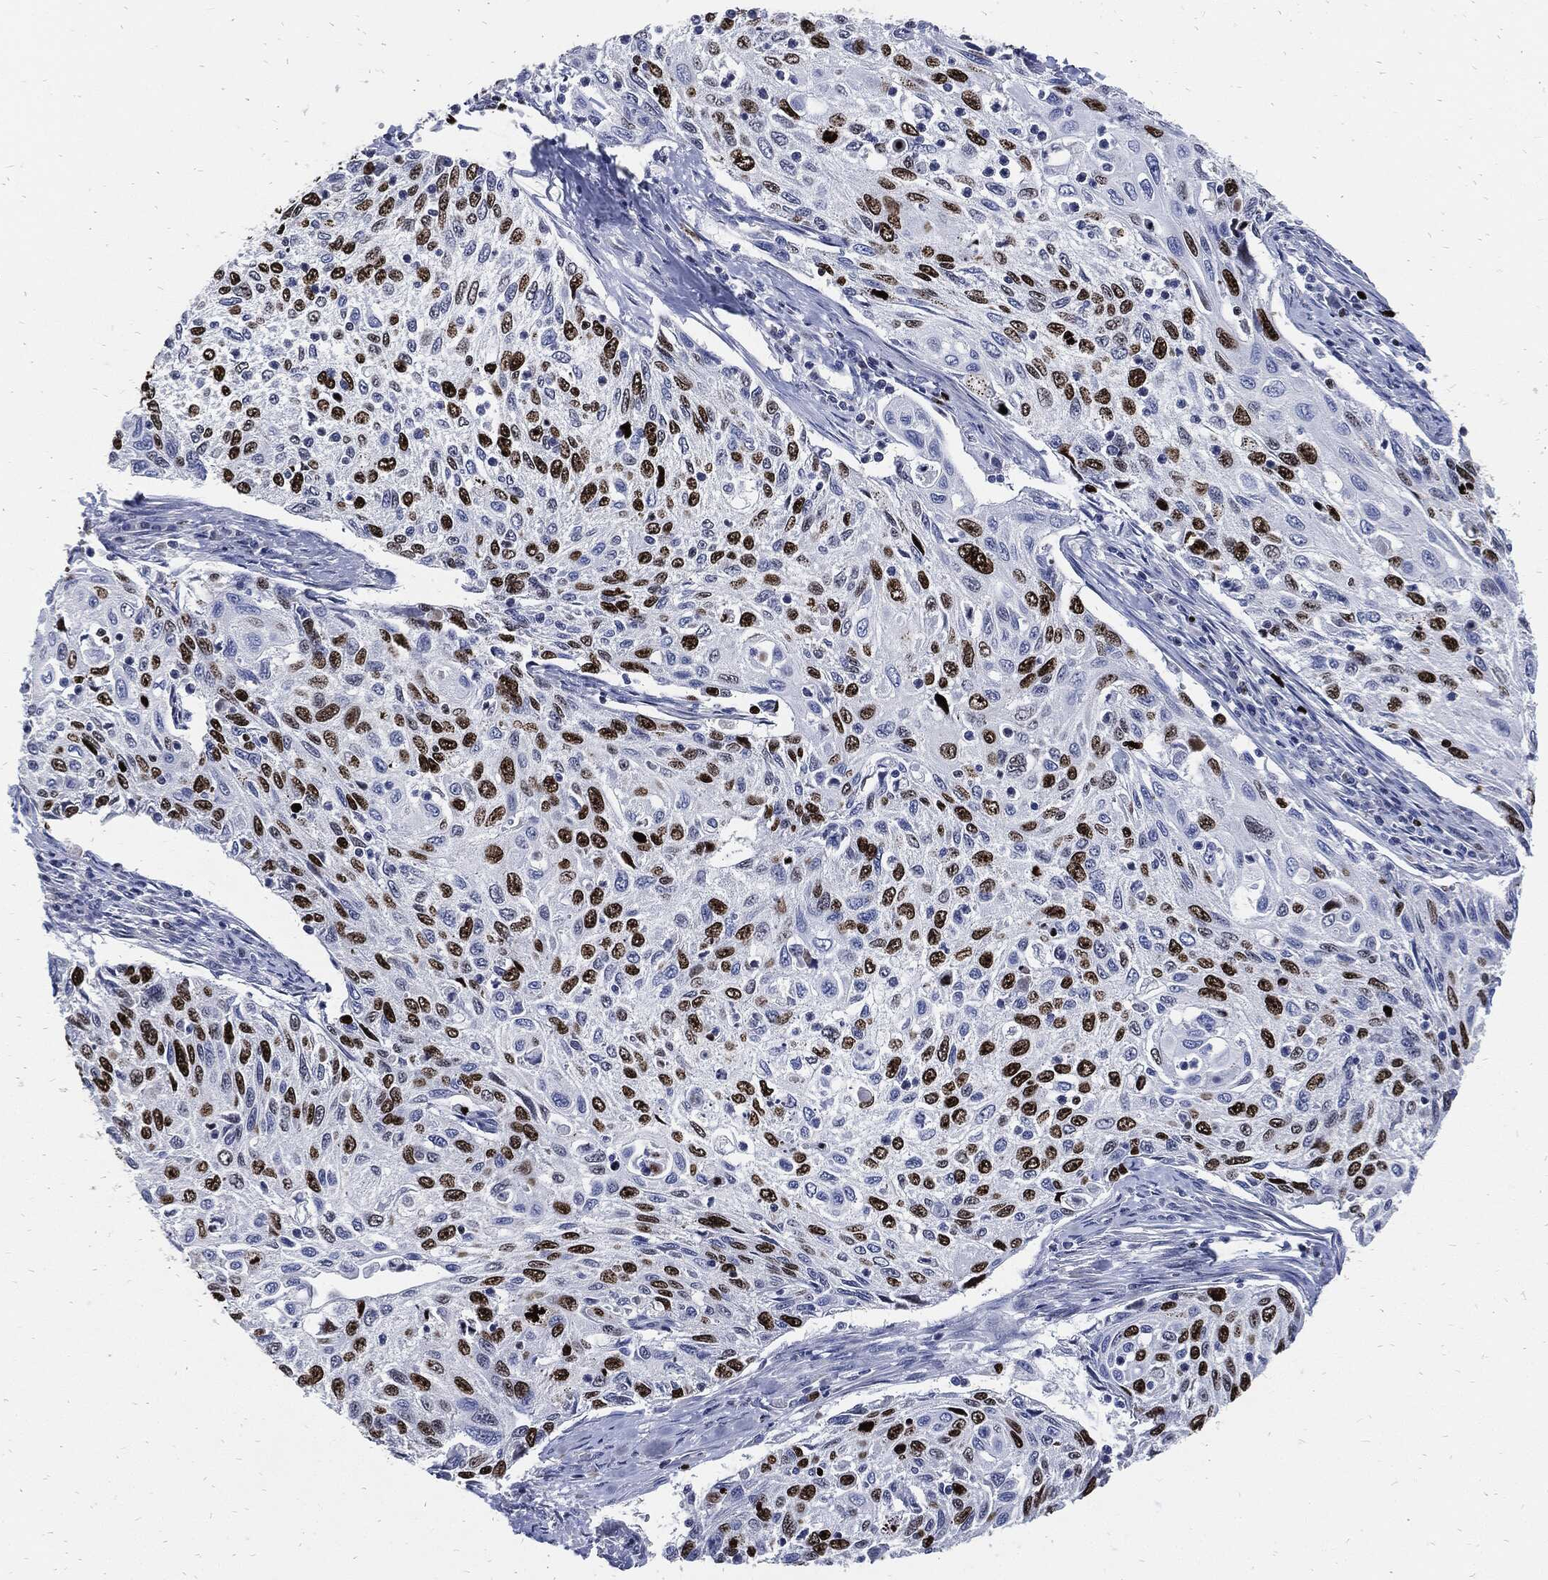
{"staining": {"intensity": "strong", "quantity": "<25%", "location": "nuclear"}, "tissue": "cervical cancer", "cell_type": "Tumor cells", "image_type": "cancer", "snomed": [{"axis": "morphology", "description": "Squamous cell carcinoma, NOS"}, {"axis": "topography", "description": "Cervix"}], "caption": "Squamous cell carcinoma (cervical) stained with DAB IHC reveals medium levels of strong nuclear positivity in approximately <25% of tumor cells.", "gene": "MKI67", "patient": {"sex": "female", "age": 70}}